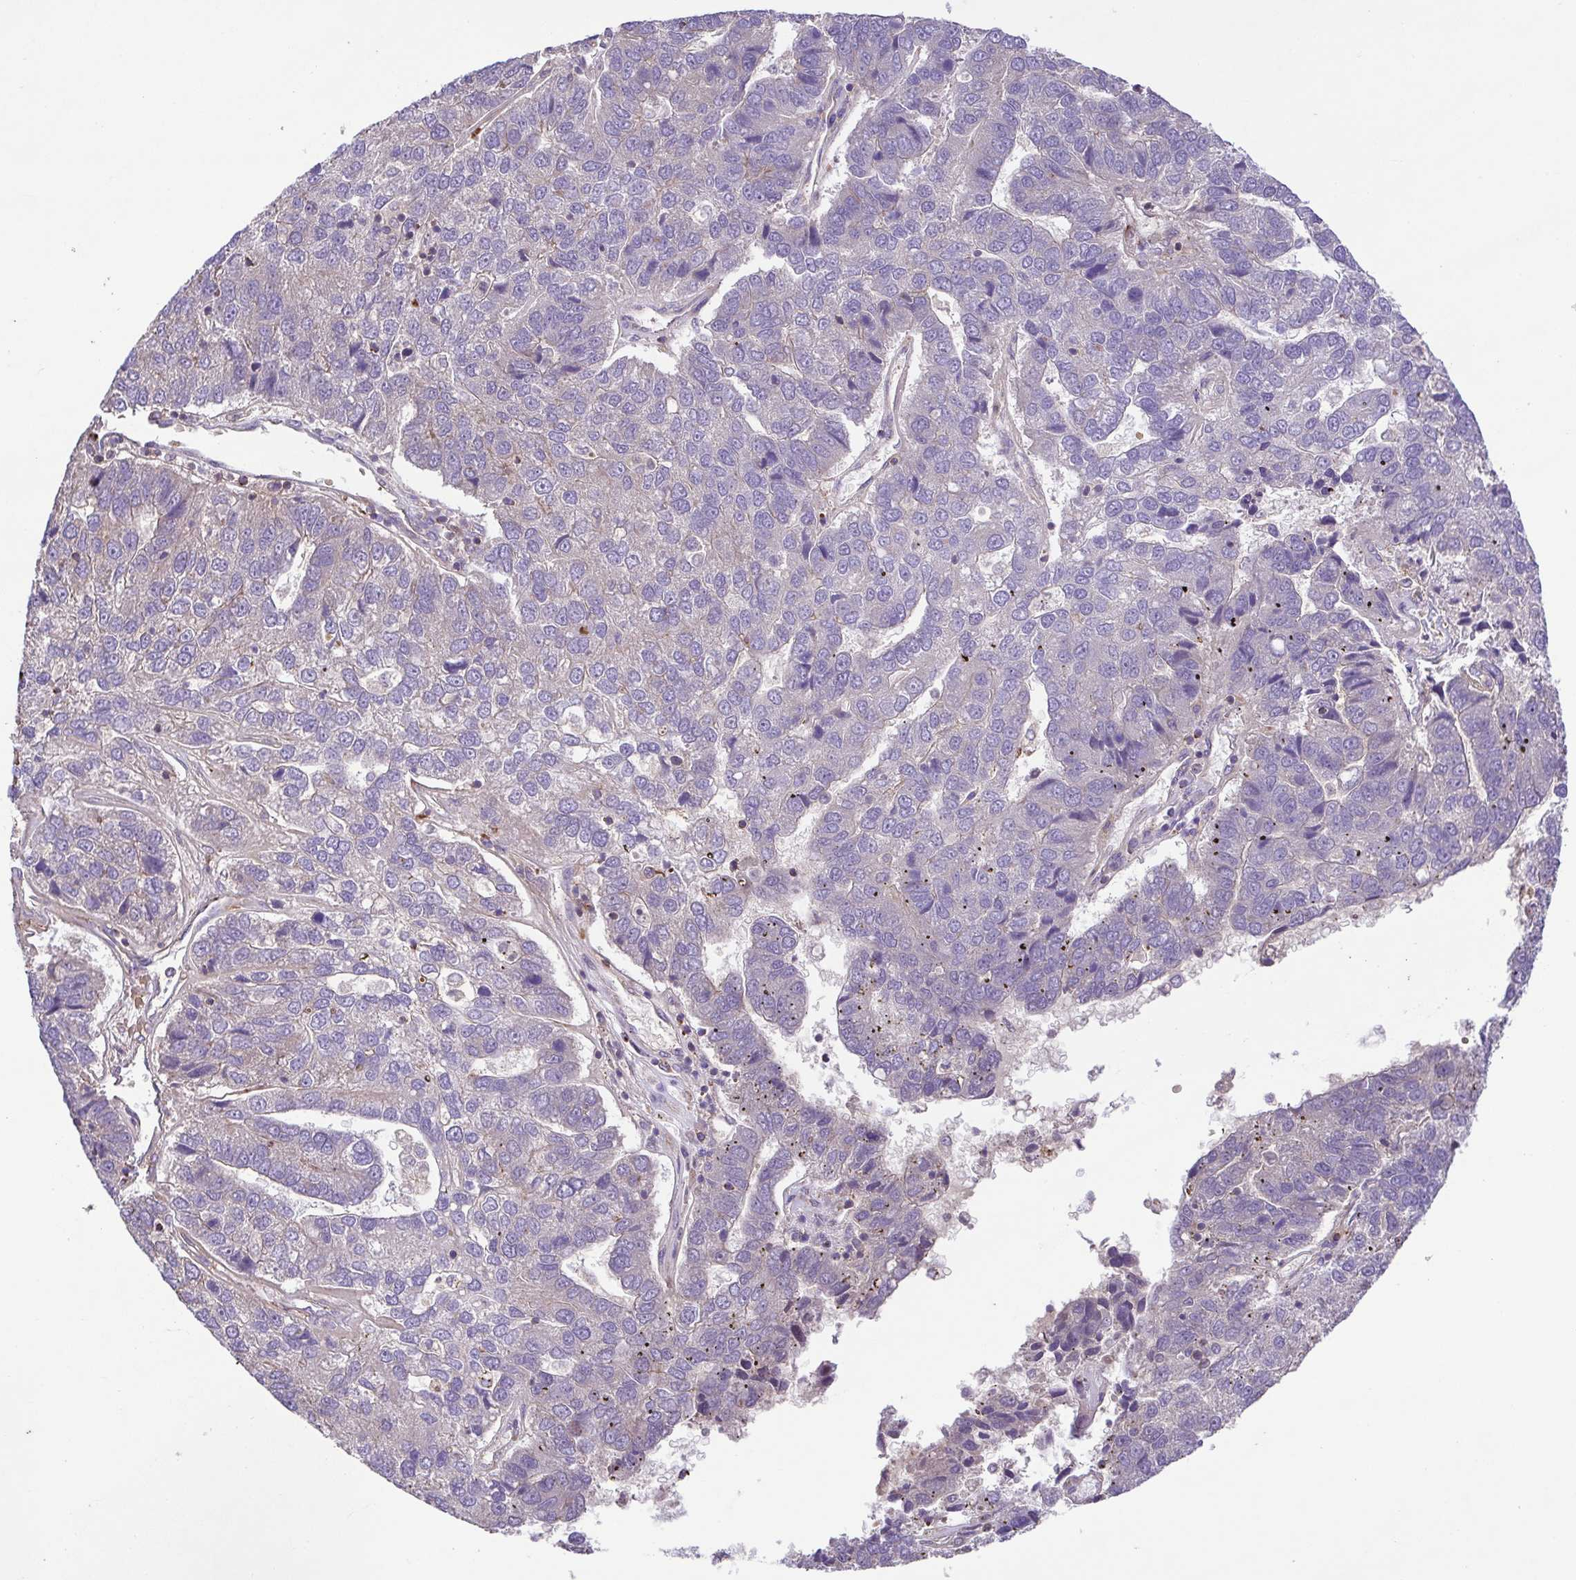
{"staining": {"intensity": "negative", "quantity": "none", "location": "none"}, "tissue": "pancreatic cancer", "cell_type": "Tumor cells", "image_type": "cancer", "snomed": [{"axis": "morphology", "description": "Adenocarcinoma, NOS"}, {"axis": "topography", "description": "Pancreas"}], "caption": "High power microscopy micrograph of an IHC histopathology image of adenocarcinoma (pancreatic), revealing no significant positivity in tumor cells.", "gene": "IDE", "patient": {"sex": "female", "age": 61}}